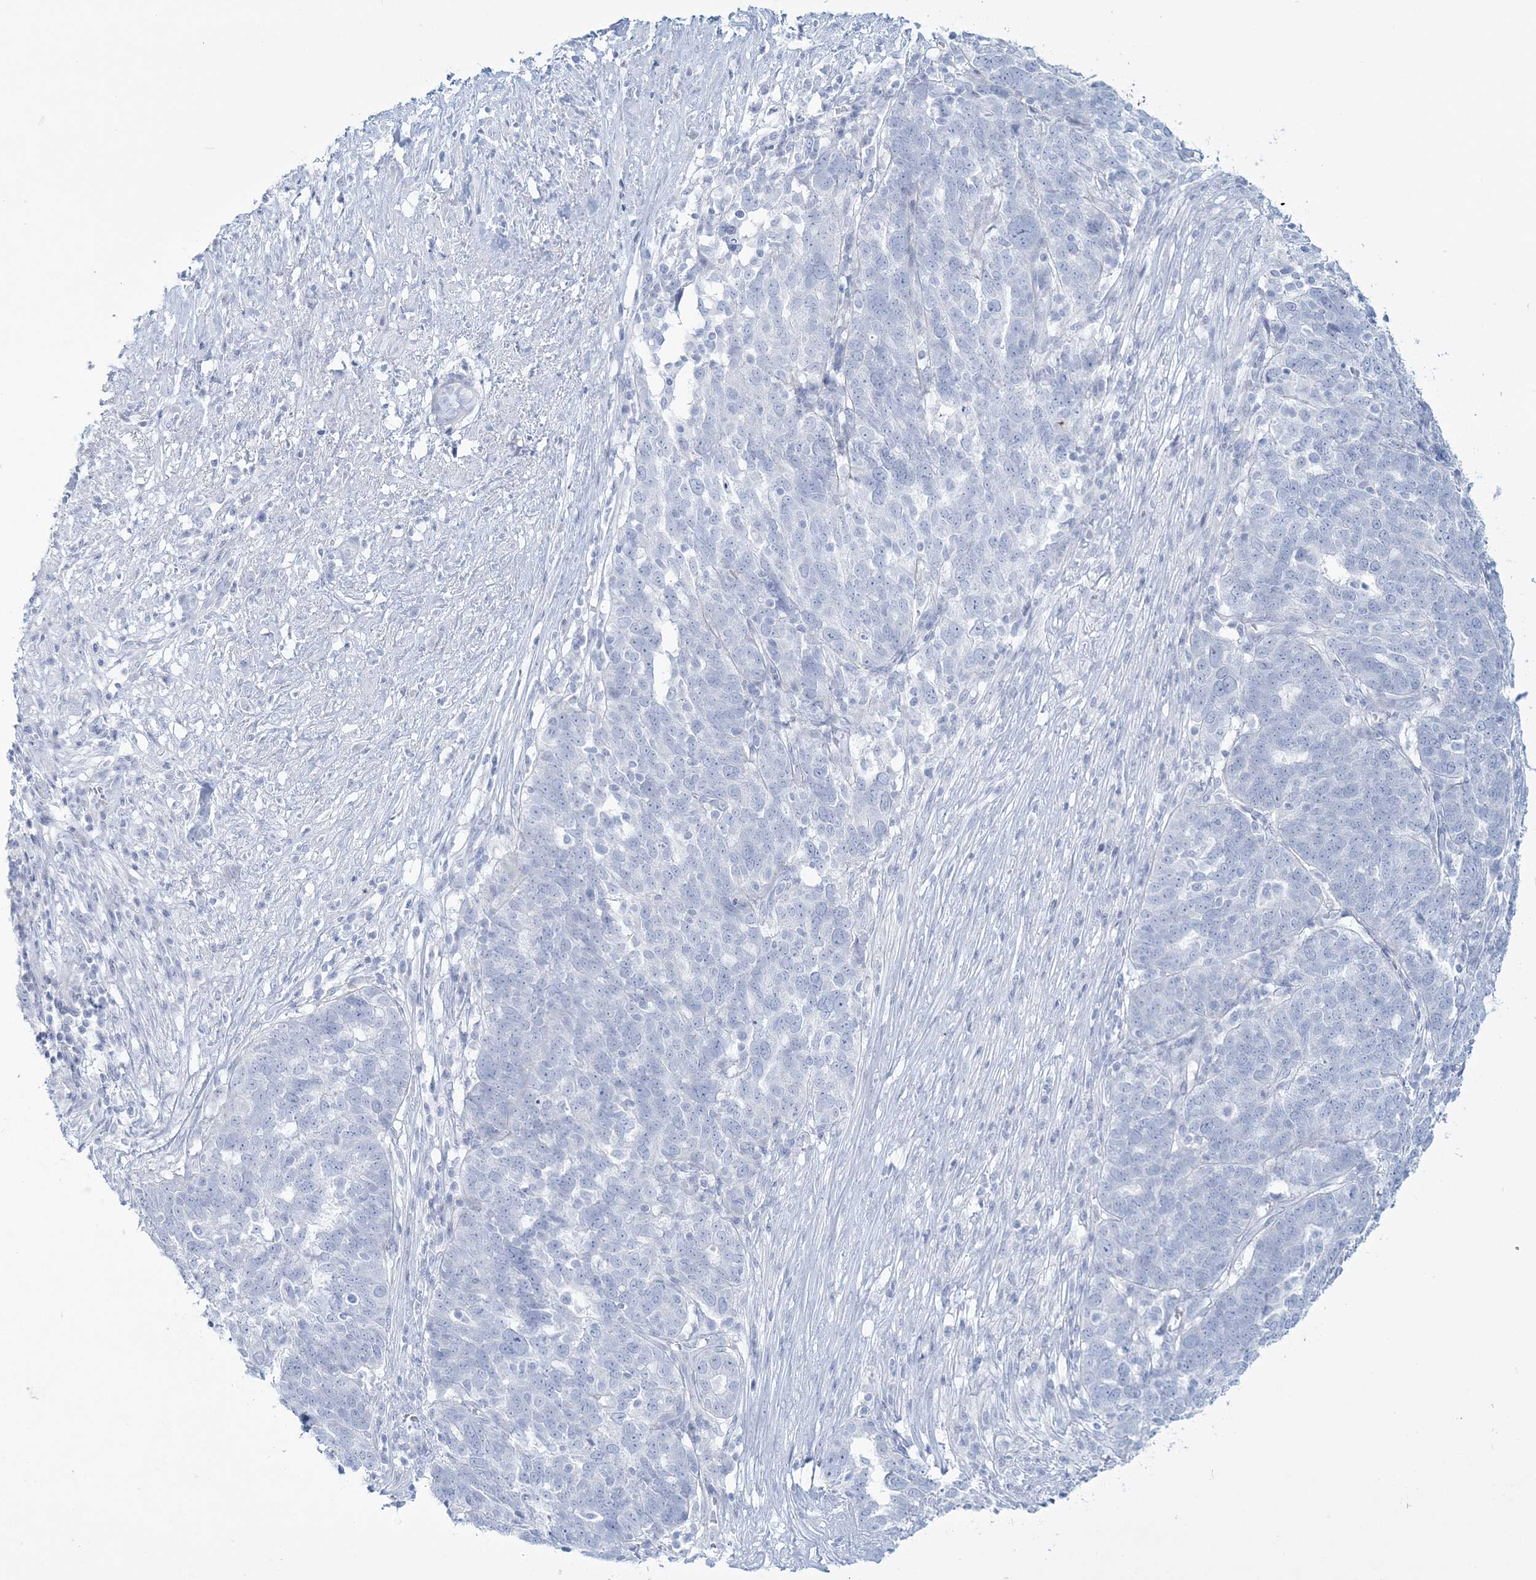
{"staining": {"intensity": "negative", "quantity": "none", "location": "none"}, "tissue": "ovarian cancer", "cell_type": "Tumor cells", "image_type": "cancer", "snomed": [{"axis": "morphology", "description": "Cystadenocarcinoma, serous, NOS"}, {"axis": "topography", "description": "Ovary"}], "caption": "This is an immunohistochemistry (IHC) micrograph of human ovarian cancer. There is no positivity in tumor cells.", "gene": "ADGB", "patient": {"sex": "female", "age": 59}}